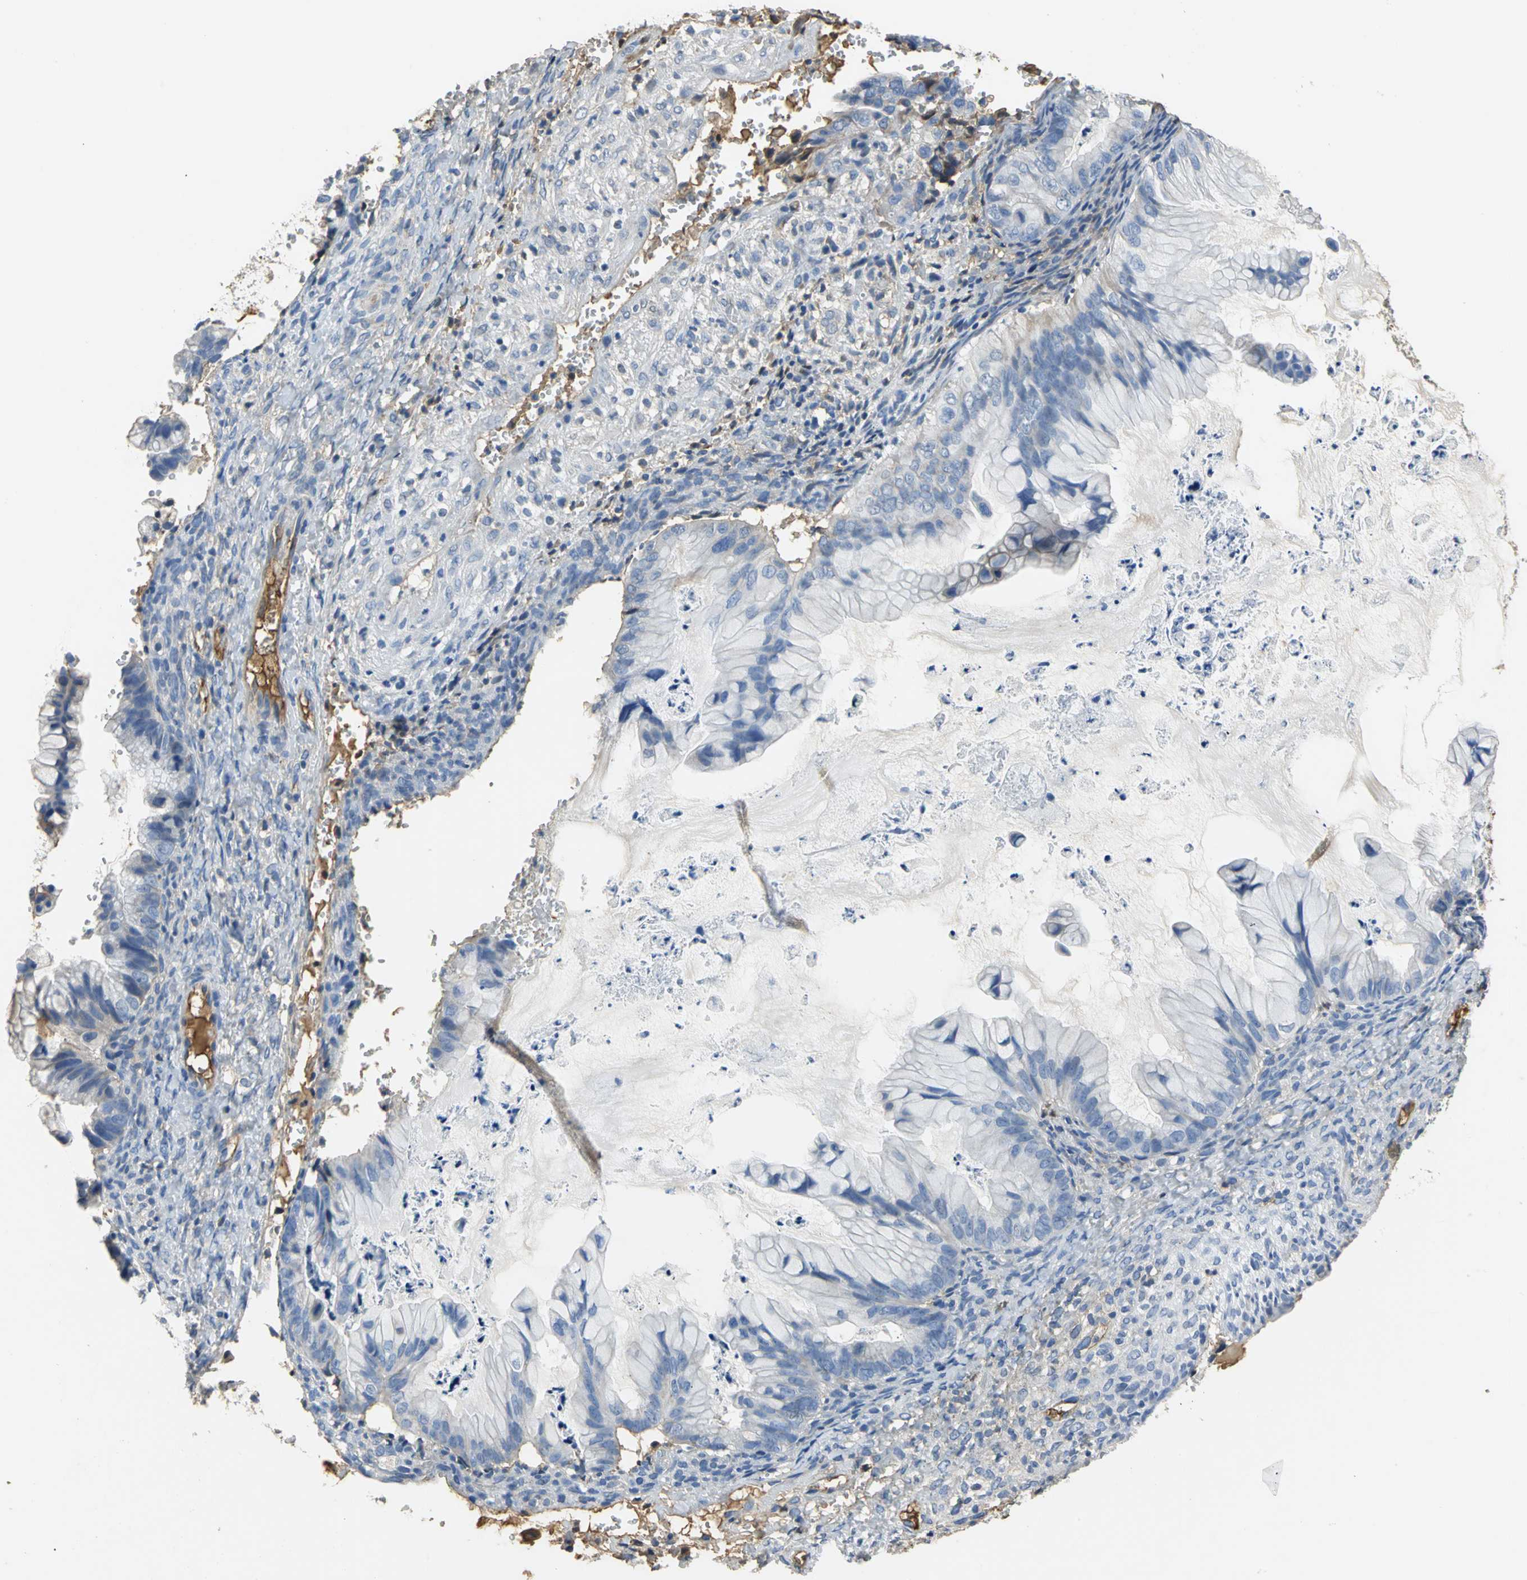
{"staining": {"intensity": "moderate", "quantity": "<25%", "location": "cytoplasmic/membranous"}, "tissue": "ovarian cancer", "cell_type": "Tumor cells", "image_type": "cancer", "snomed": [{"axis": "morphology", "description": "Cystadenocarcinoma, mucinous, NOS"}, {"axis": "topography", "description": "Ovary"}], "caption": "High-magnification brightfield microscopy of ovarian cancer stained with DAB (brown) and counterstained with hematoxylin (blue). tumor cells exhibit moderate cytoplasmic/membranous positivity is seen in approximately<25% of cells. (IHC, brightfield microscopy, high magnification).", "gene": "GYG2", "patient": {"sex": "female", "age": 36}}